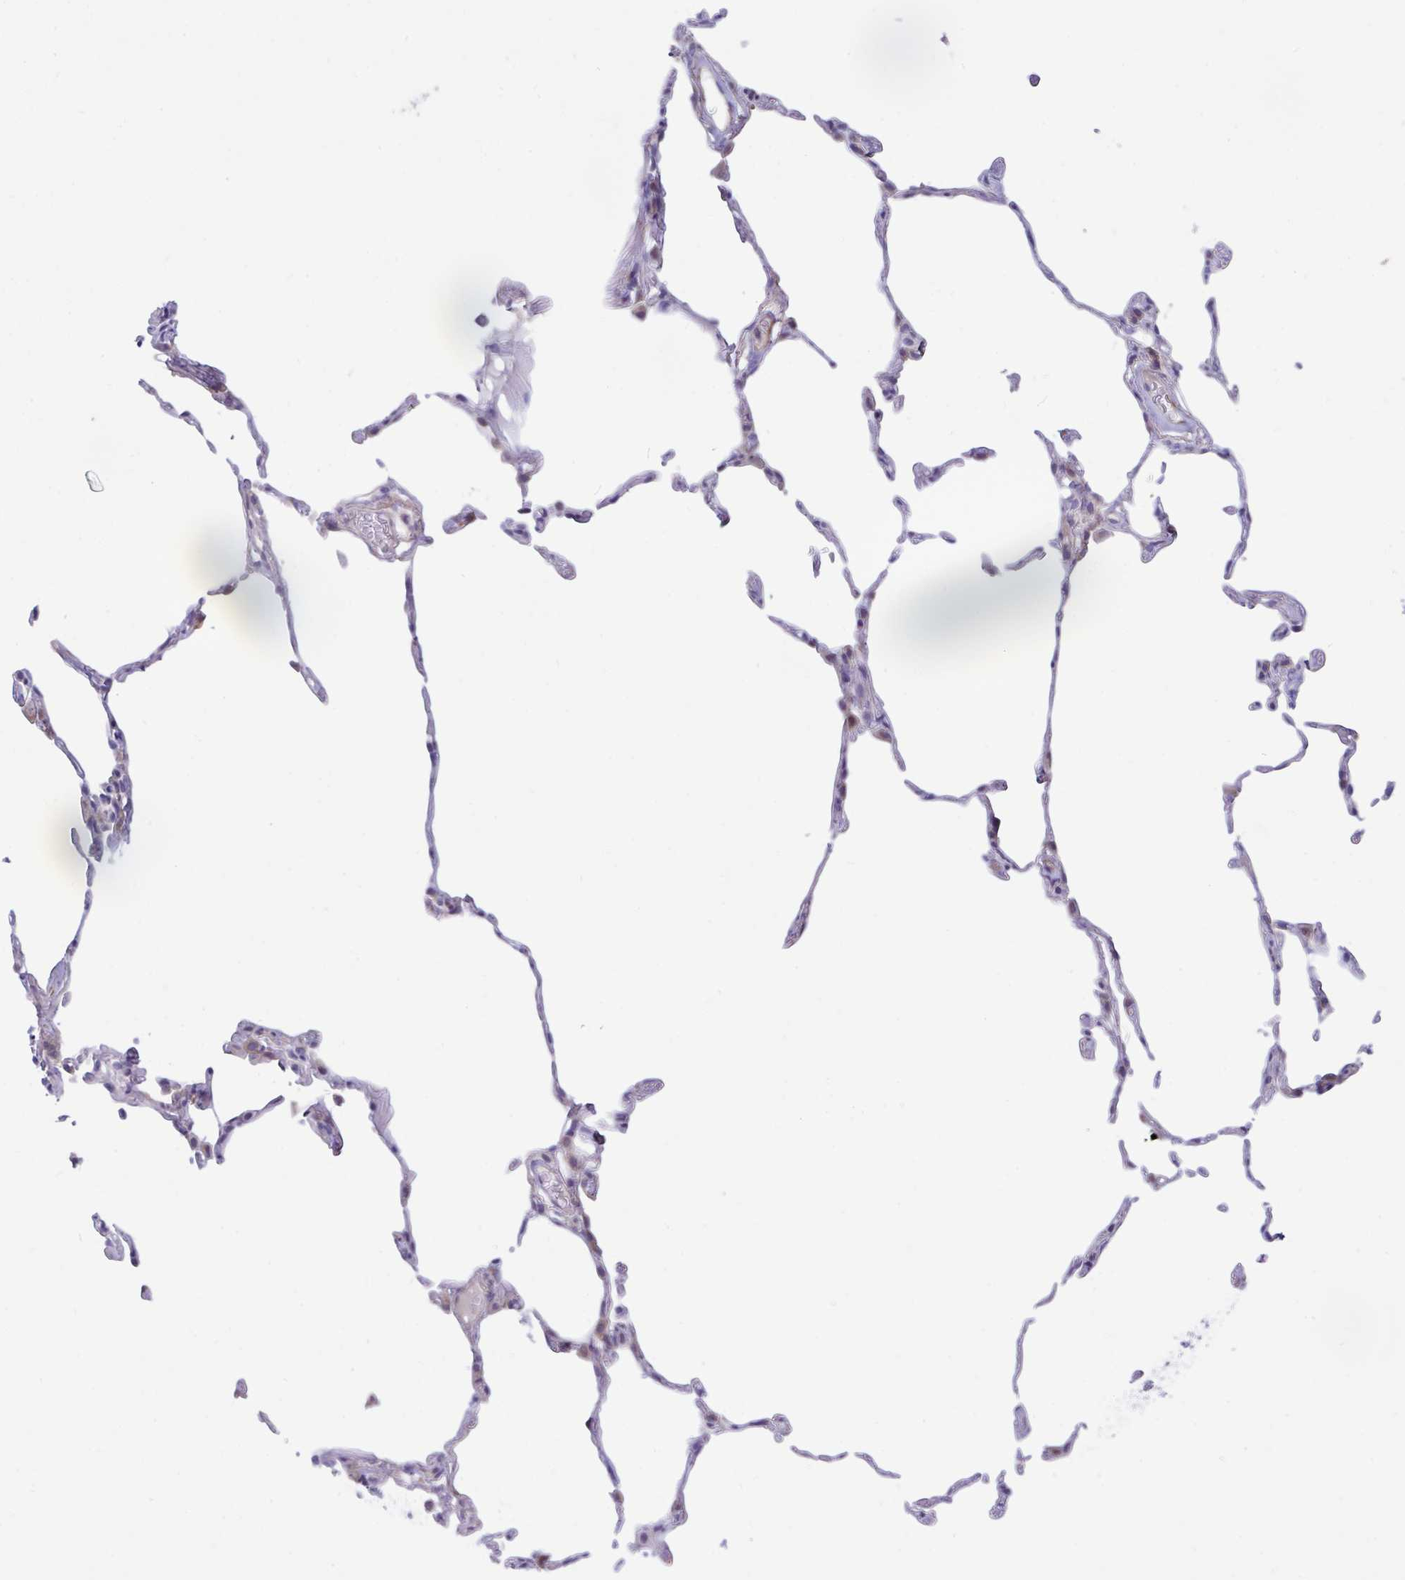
{"staining": {"intensity": "negative", "quantity": "none", "location": "none"}, "tissue": "lung", "cell_type": "Alveolar cells", "image_type": "normal", "snomed": [{"axis": "morphology", "description": "Normal tissue, NOS"}, {"axis": "topography", "description": "Lung"}], "caption": "IHC of normal lung demonstrates no expression in alveolar cells. (DAB (3,3'-diaminobenzidine) immunohistochemistry (IHC) with hematoxylin counter stain).", "gene": "IL37", "patient": {"sex": "female", "age": 57}}